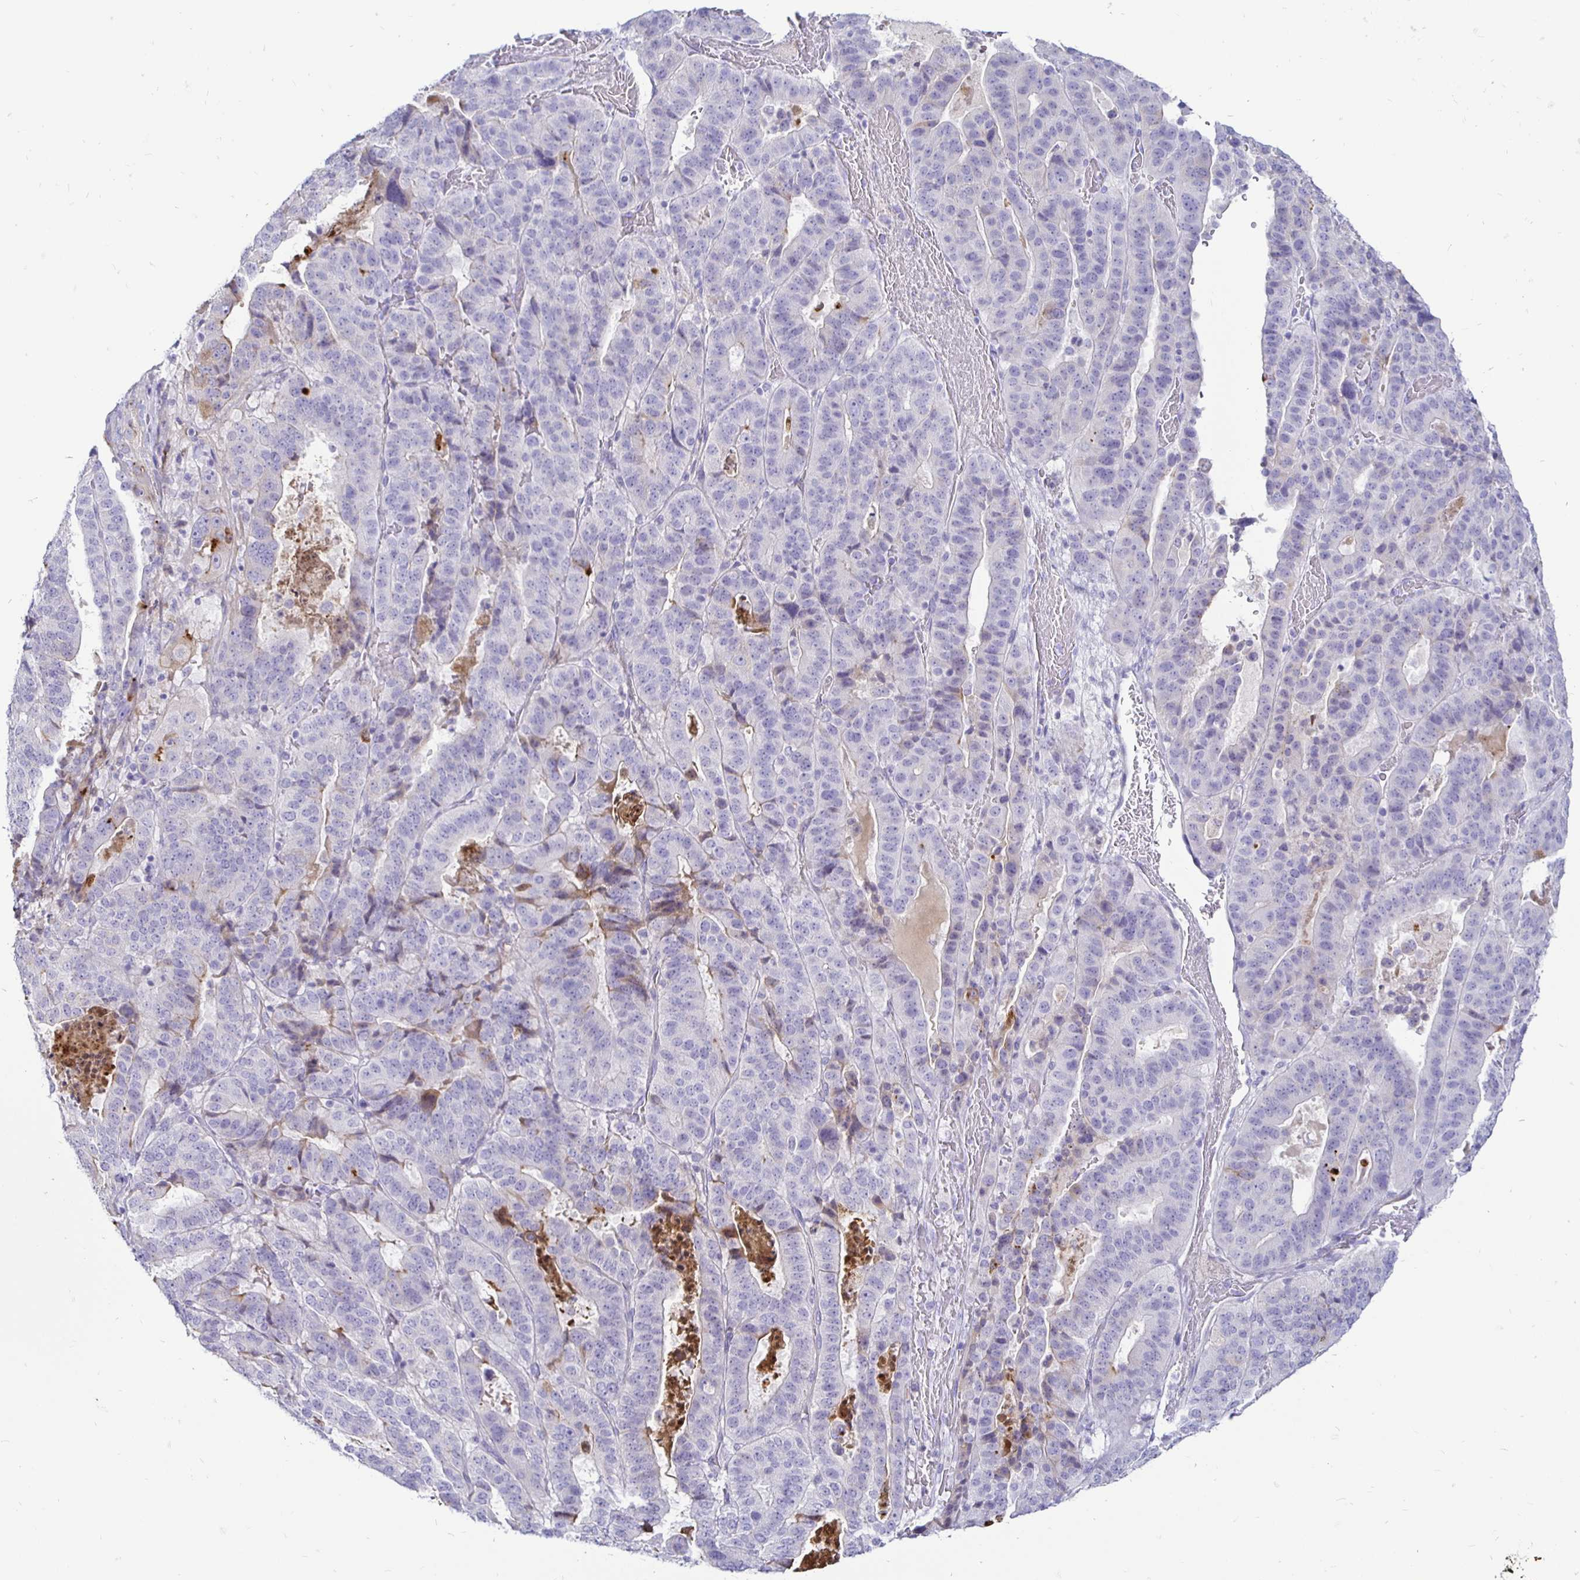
{"staining": {"intensity": "negative", "quantity": "none", "location": "none"}, "tissue": "stomach cancer", "cell_type": "Tumor cells", "image_type": "cancer", "snomed": [{"axis": "morphology", "description": "Adenocarcinoma, NOS"}, {"axis": "topography", "description": "Stomach"}], "caption": "Tumor cells show no significant staining in adenocarcinoma (stomach). (DAB (3,3'-diaminobenzidine) immunohistochemistry with hematoxylin counter stain).", "gene": "TIMP1", "patient": {"sex": "male", "age": 48}}